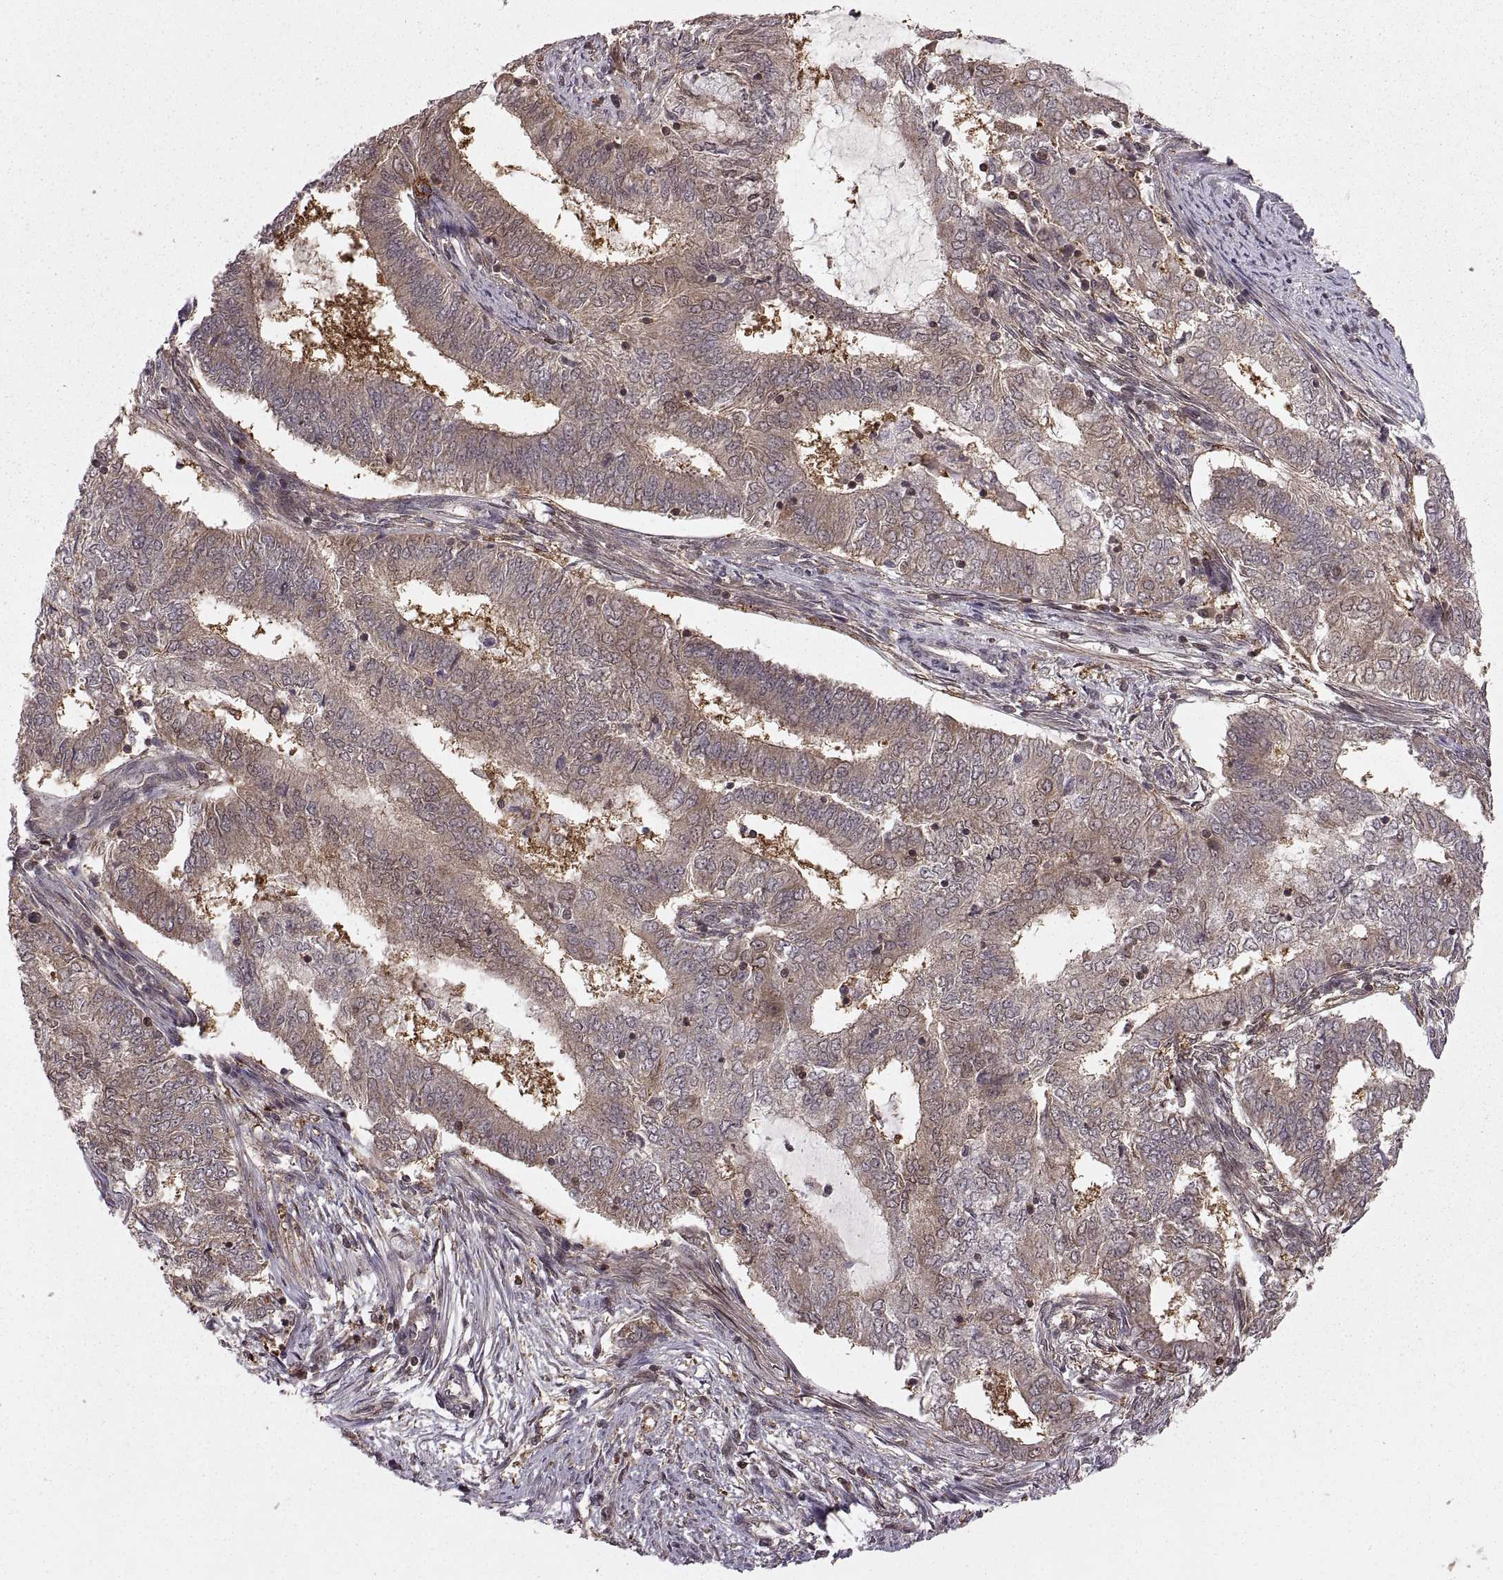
{"staining": {"intensity": "weak", "quantity": ">75%", "location": "cytoplasmic/membranous"}, "tissue": "endometrial cancer", "cell_type": "Tumor cells", "image_type": "cancer", "snomed": [{"axis": "morphology", "description": "Adenocarcinoma, NOS"}, {"axis": "topography", "description": "Endometrium"}], "caption": "About >75% of tumor cells in human endometrial cancer (adenocarcinoma) reveal weak cytoplasmic/membranous protein staining as visualized by brown immunohistochemical staining.", "gene": "DEDD", "patient": {"sex": "female", "age": 62}}